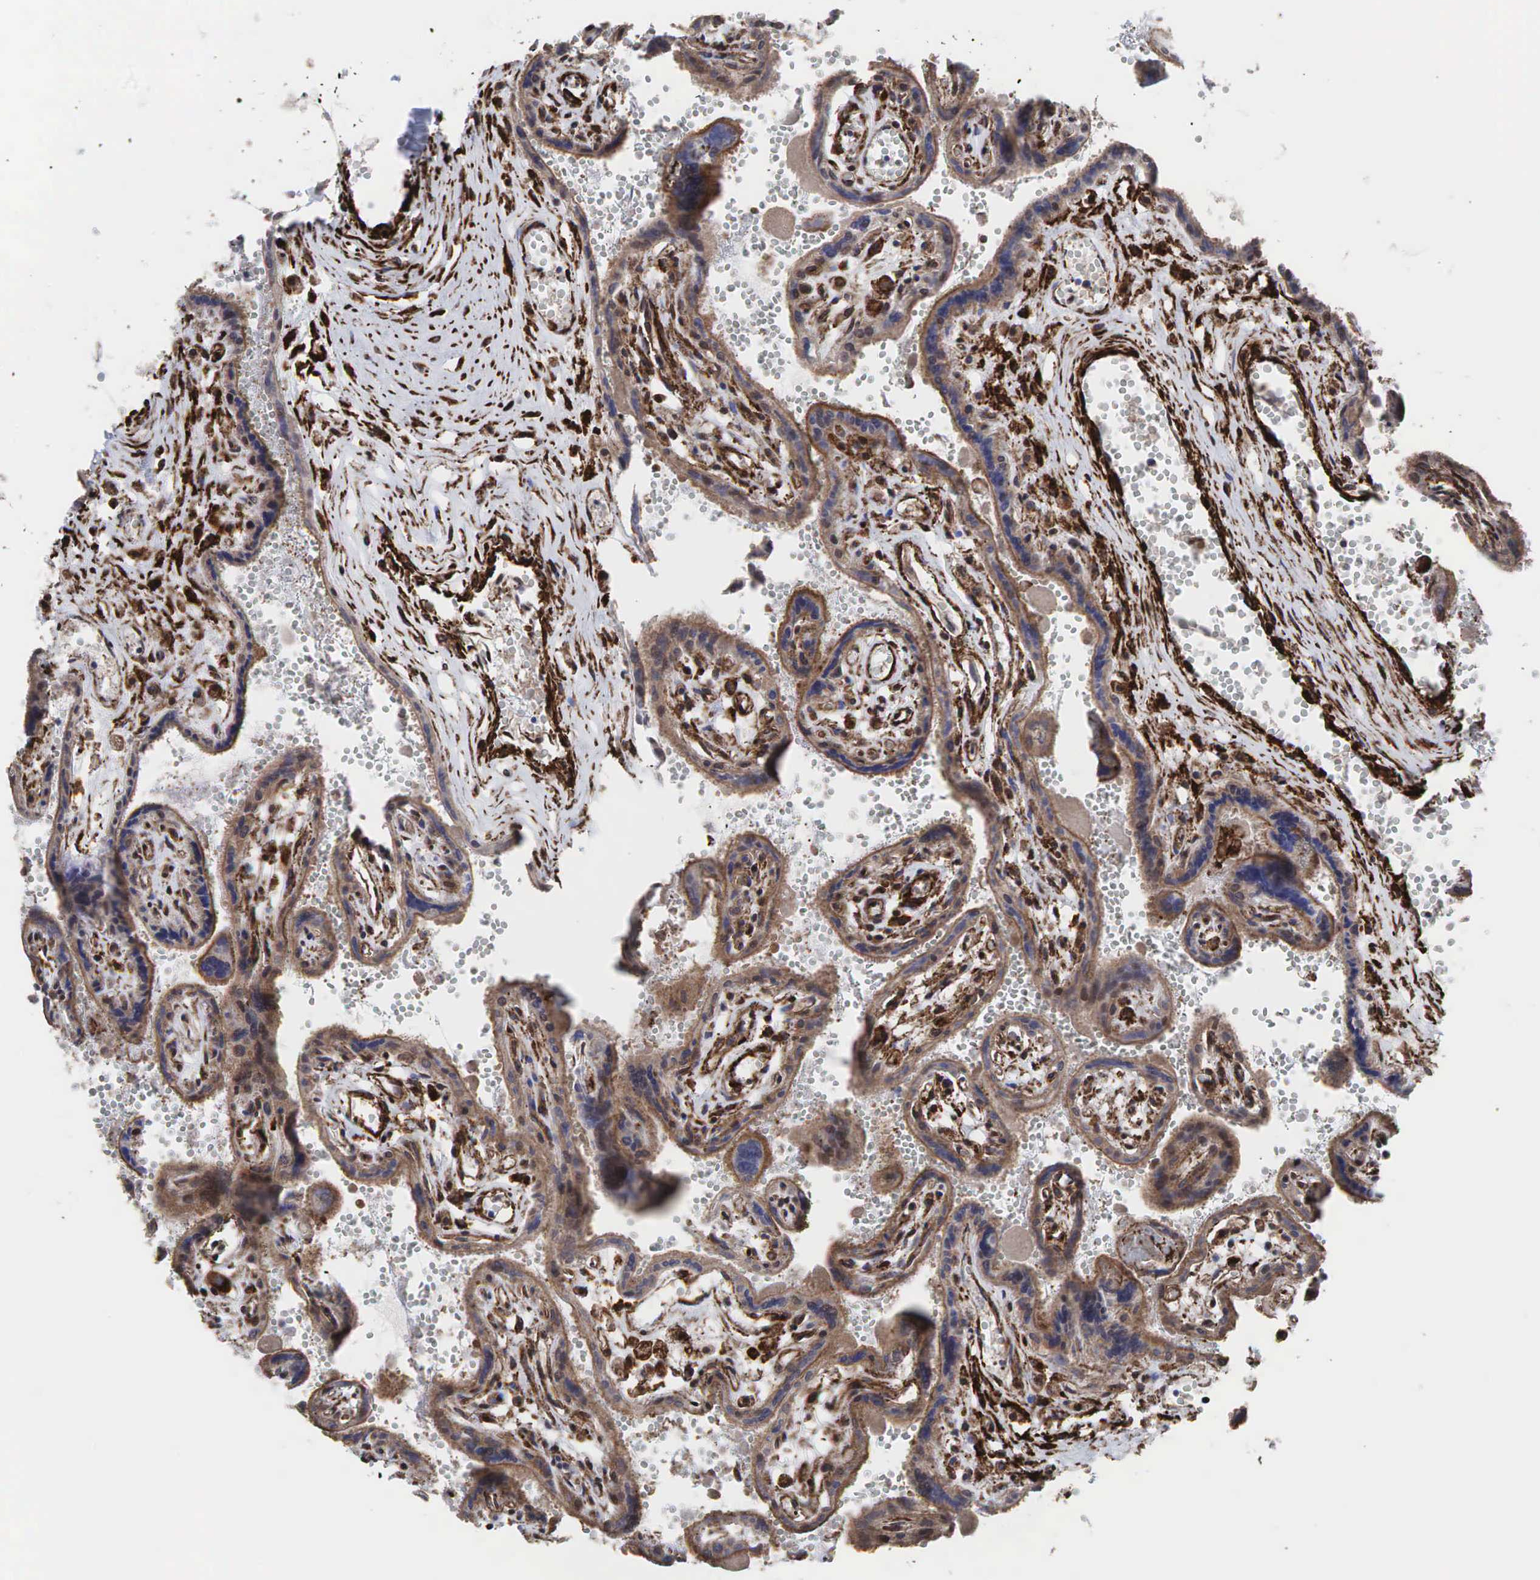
{"staining": {"intensity": "moderate", "quantity": ">75%", "location": "cytoplasmic/membranous"}, "tissue": "placenta", "cell_type": "Decidual cells", "image_type": "normal", "snomed": [{"axis": "morphology", "description": "Normal tissue, NOS"}, {"axis": "topography", "description": "Placenta"}], "caption": "A histopathology image of human placenta stained for a protein demonstrates moderate cytoplasmic/membranous brown staining in decidual cells. (DAB IHC with brightfield microscopy, high magnification).", "gene": "GPRASP1", "patient": {"sex": "female", "age": 40}}